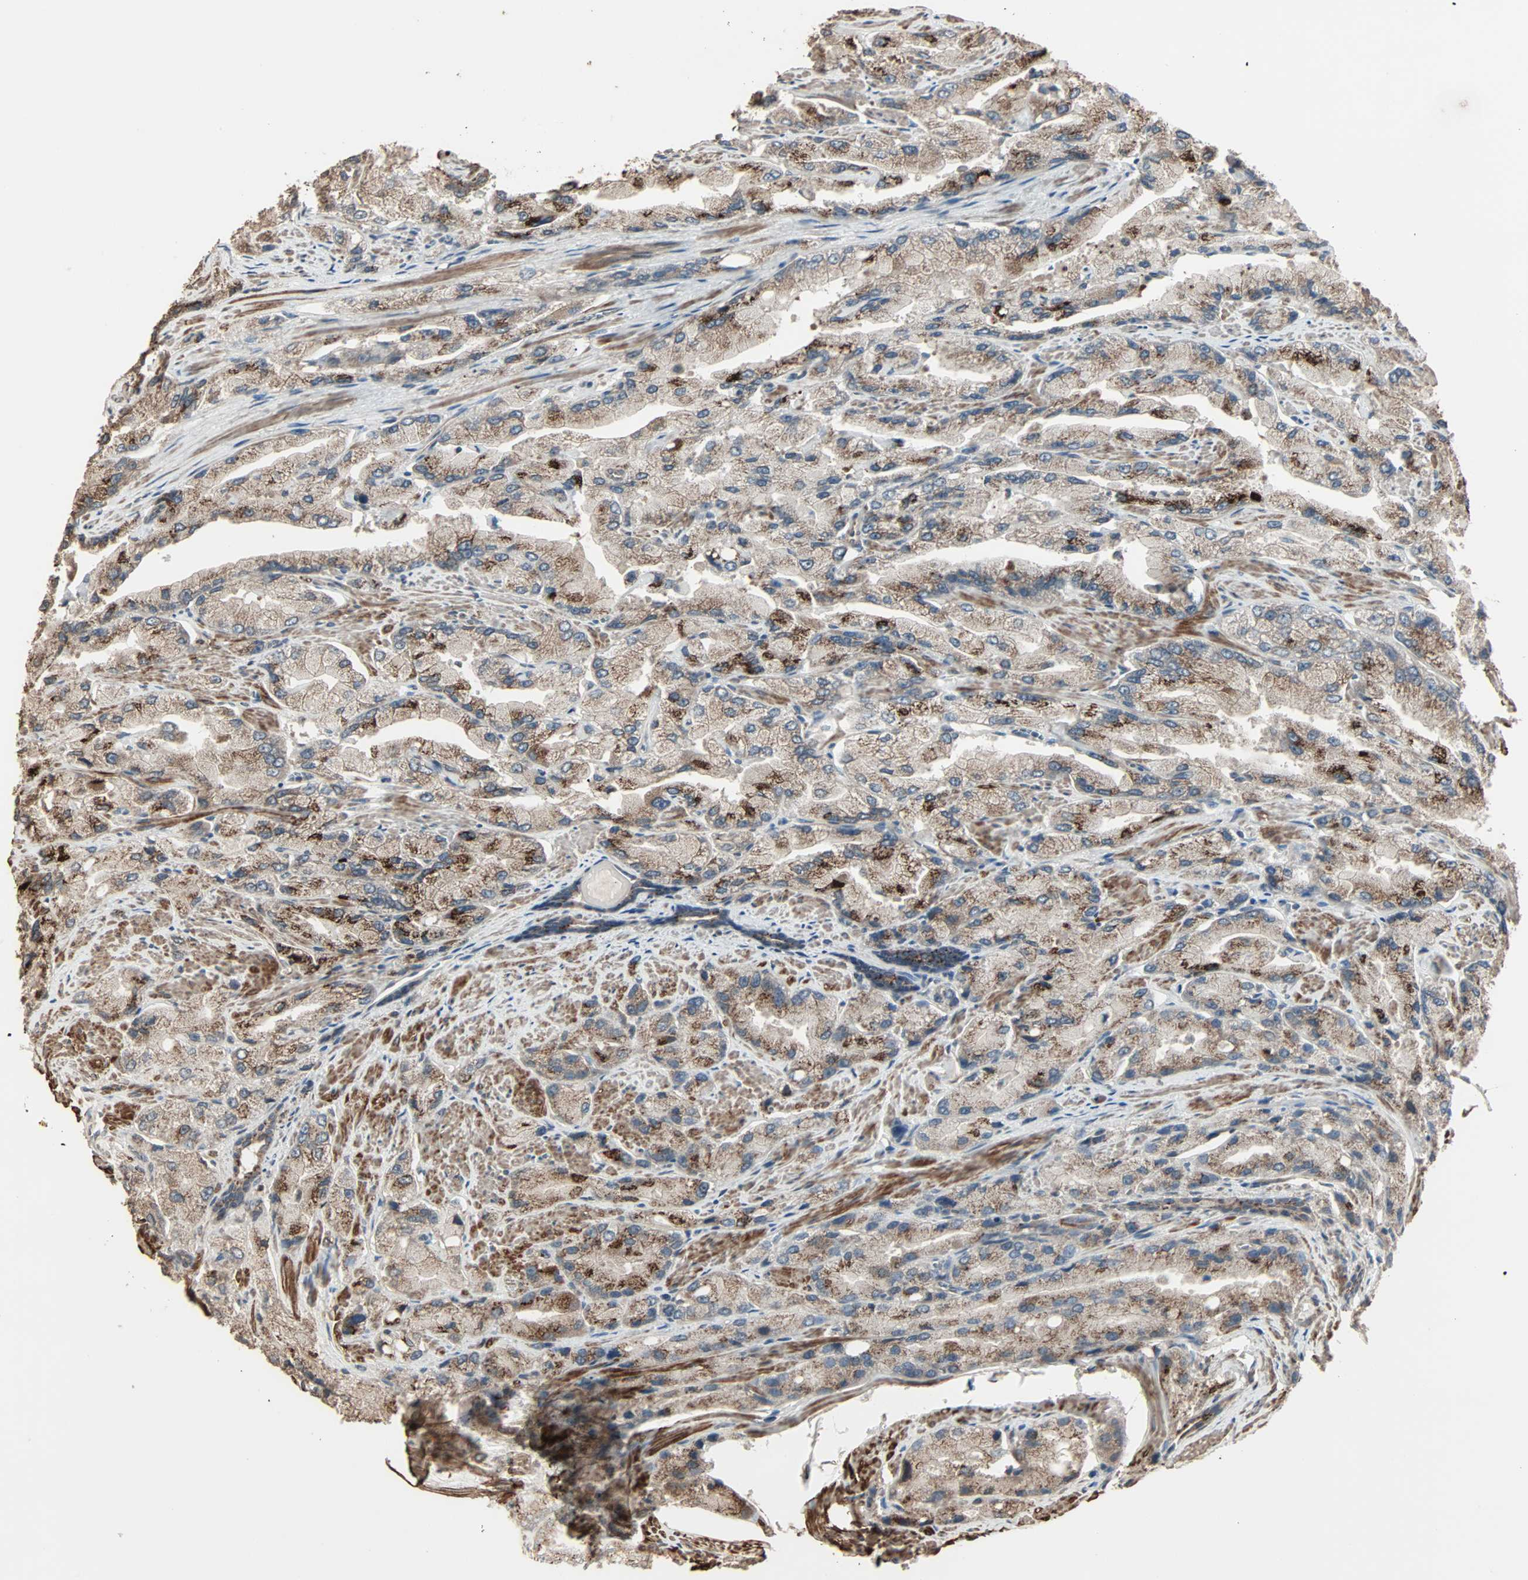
{"staining": {"intensity": "moderate", "quantity": "25%-75%", "location": "cytoplasmic/membranous"}, "tissue": "prostate cancer", "cell_type": "Tumor cells", "image_type": "cancer", "snomed": [{"axis": "morphology", "description": "Adenocarcinoma, High grade"}, {"axis": "topography", "description": "Prostate"}], "caption": "Prostate cancer stained with a brown dye shows moderate cytoplasmic/membranous positive staining in approximately 25%-75% of tumor cells.", "gene": "GALNT3", "patient": {"sex": "male", "age": 58}}